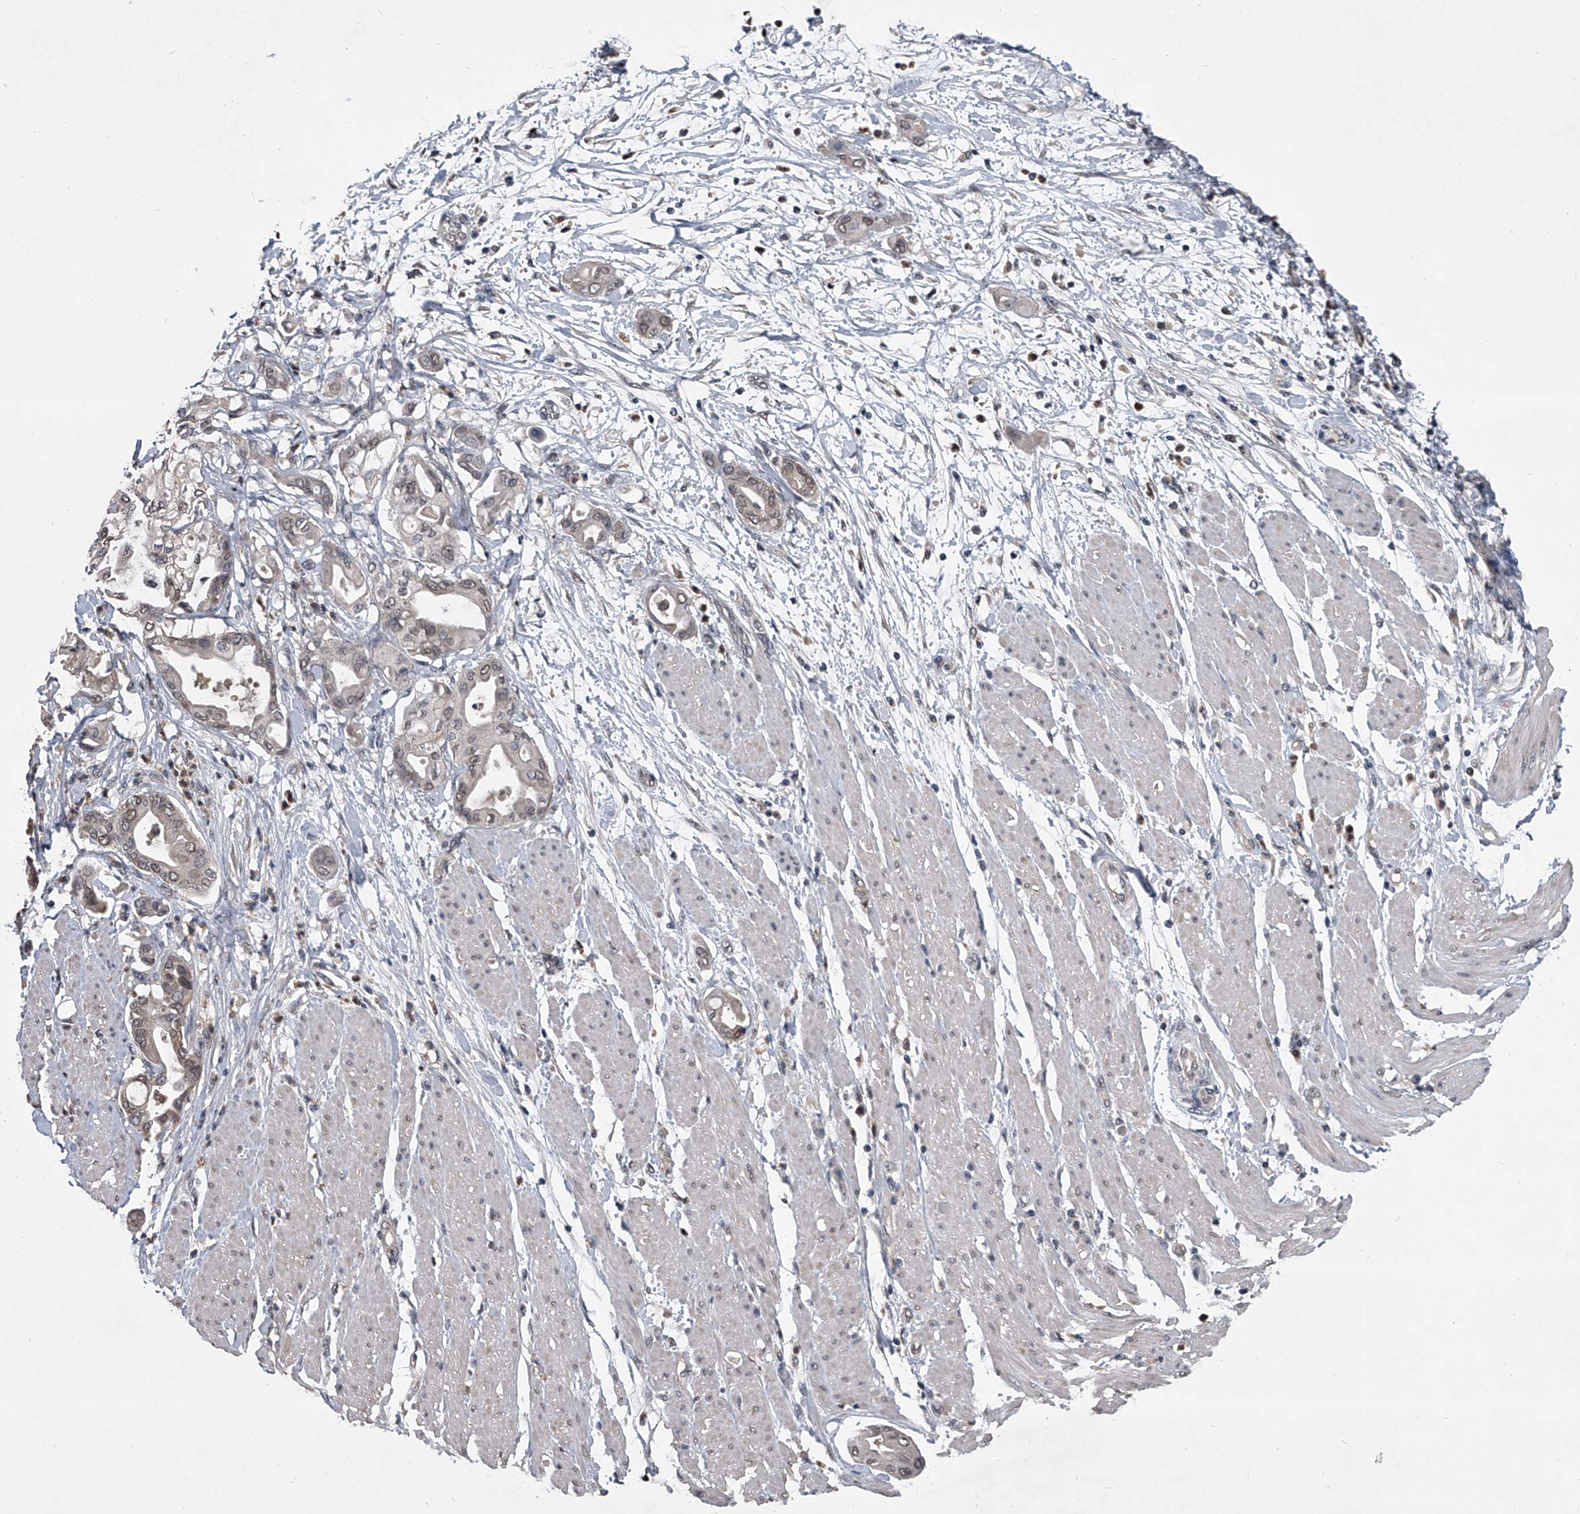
{"staining": {"intensity": "weak", "quantity": "25%-75%", "location": "nuclear"}, "tissue": "pancreatic cancer", "cell_type": "Tumor cells", "image_type": "cancer", "snomed": [{"axis": "morphology", "description": "Adenocarcinoma, NOS"}, {"axis": "morphology", "description": "Adenocarcinoma, metastatic, NOS"}, {"axis": "topography", "description": "Lymph node"}, {"axis": "topography", "description": "Pancreas"}, {"axis": "topography", "description": "Duodenum"}], "caption": "Immunohistochemistry (IHC) of pancreatic cancer shows low levels of weak nuclear staining in about 25%-75% of tumor cells.", "gene": "TSNAX", "patient": {"sex": "female", "age": 64}}